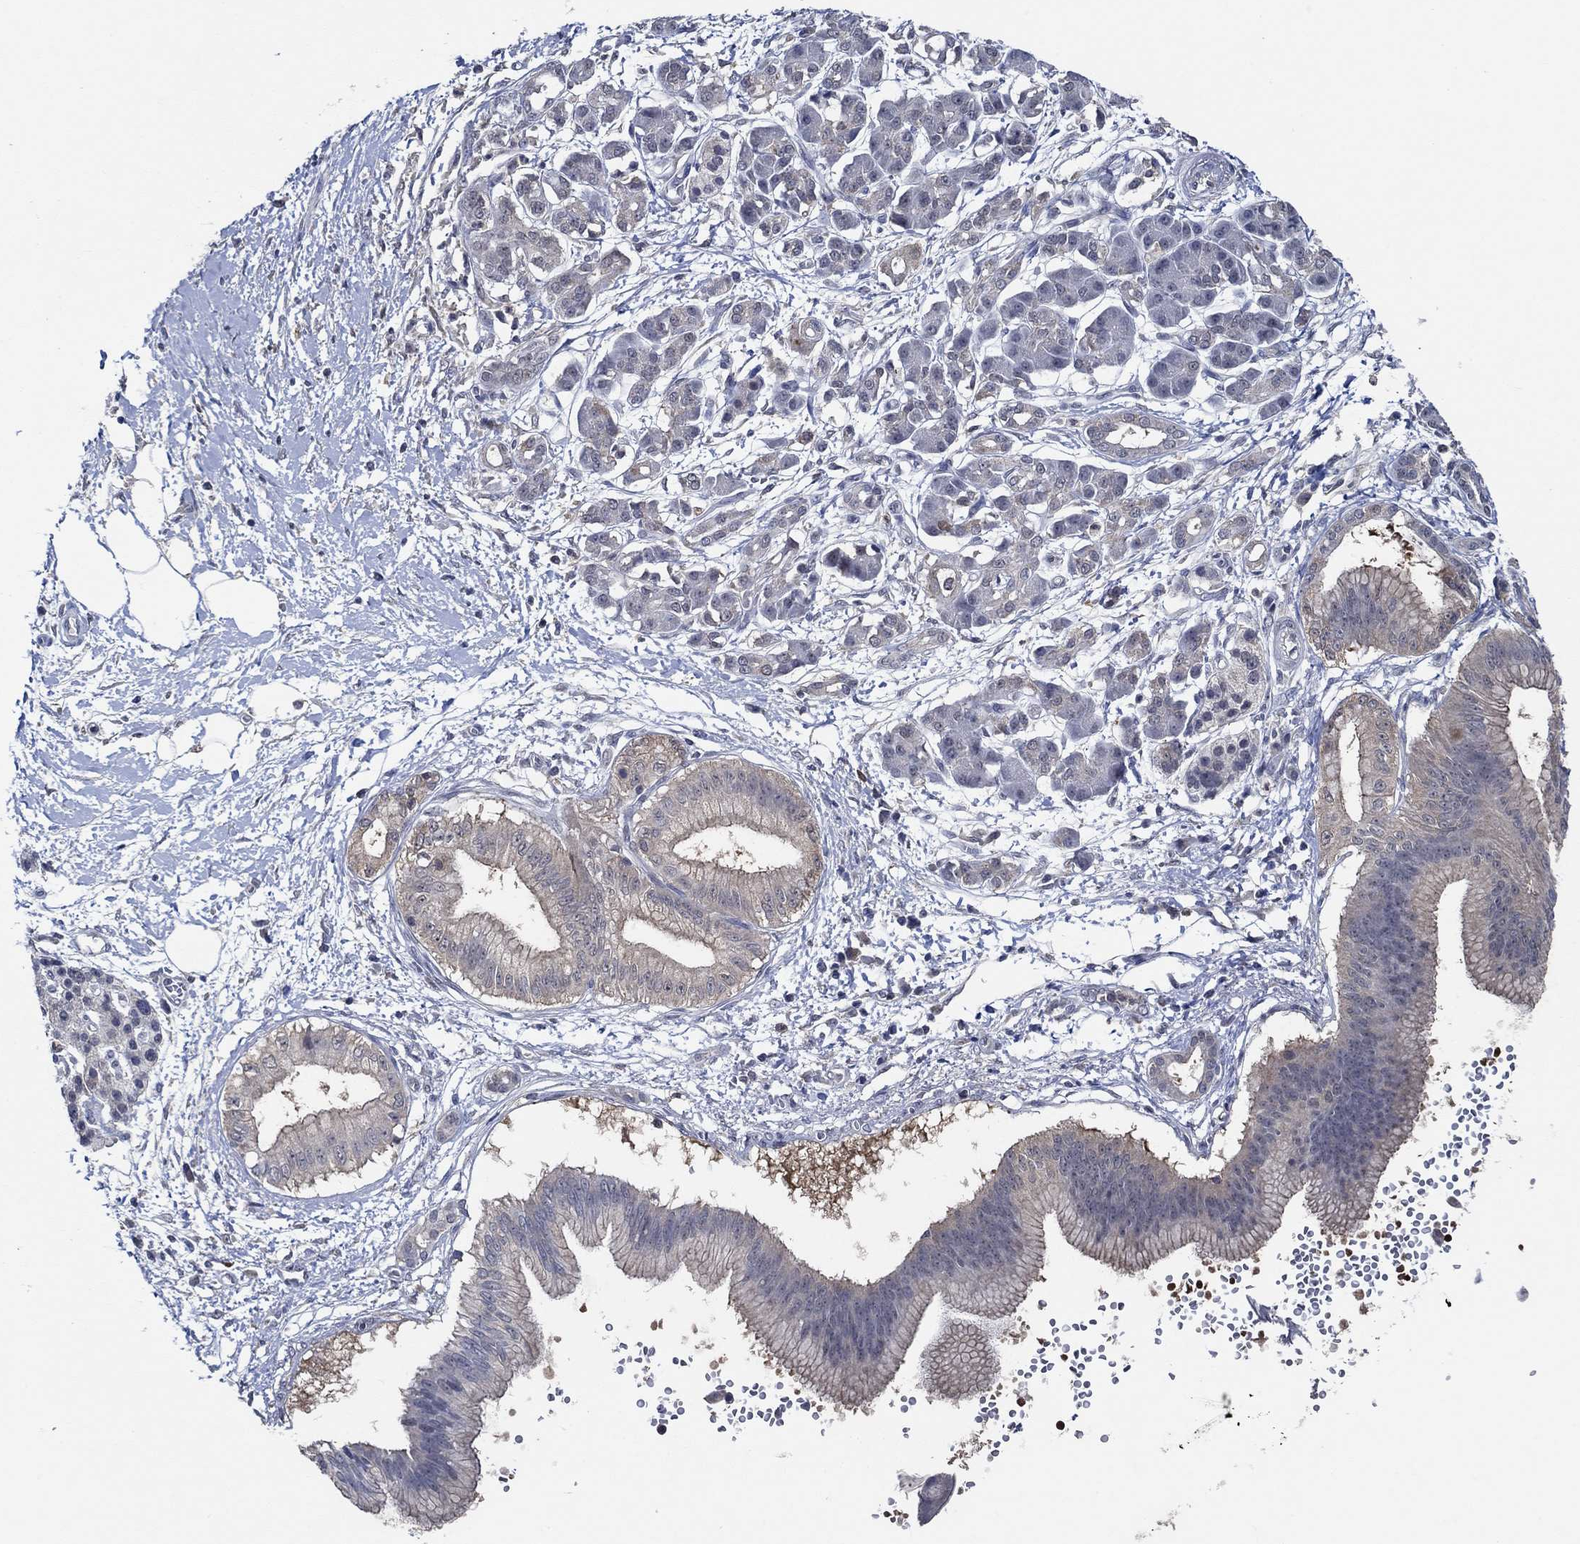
{"staining": {"intensity": "weak", "quantity": "<25%", "location": "cytoplasmic/membranous"}, "tissue": "pancreatic cancer", "cell_type": "Tumor cells", "image_type": "cancer", "snomed": [{"axis": "morphology", "description": "Adenocarcinoma, NOS"}, {"axis": "topography", "description": "Pancreas"}], "caption": "Tumor cells are negative for brown protein staining in adenocarcinoma (pancreatic). The staining is performed using DAB (3,3'-diaminobenzidine) brown chromogen with nuclei counter-stained in using hematoxylin.", "gene": "DACT1", "patient": {"sex": "male", "age": 72}}